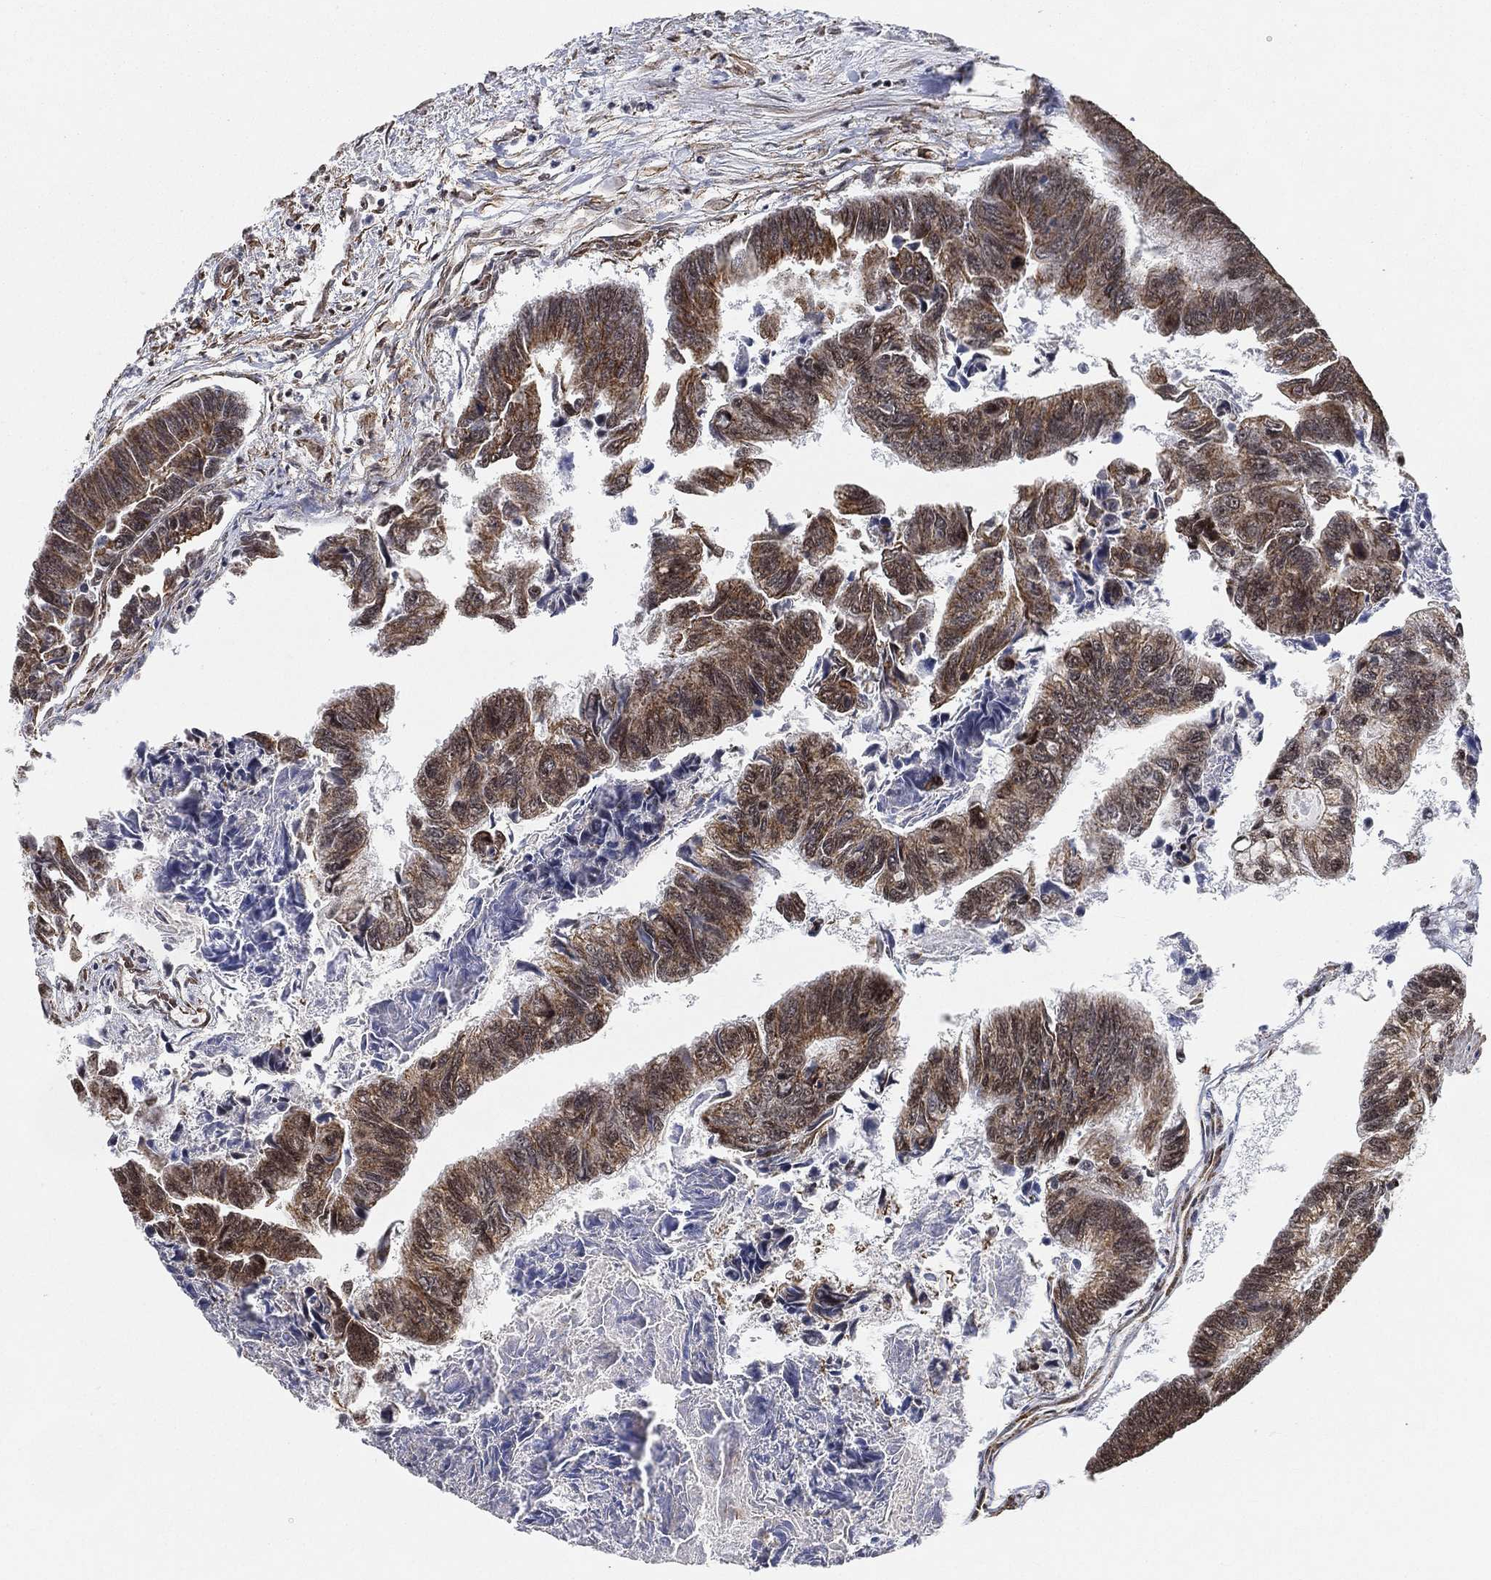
{"staining": {"intensity": "moderate", "quantity": ">75%", "location": "cytoplasmic/membranous"}, "tissue": "colorectal cancer", "cell_type": "Tumor cells", "image_type": "cancer", "snomed": [{"axis": "morphology", "description": "Adenocarcinoma, NOS"}, {"axis": "topography", "description": "Colon"}], "caption": "Adenocarcinoma (colorectal) was stained to show a protein in brown. There is medium levels of moderate cytoplasmic/membranous positivity in approximately >75% of tumor cells.", "gene": "RSRC2", "patient": {"sex": "female", "age": 65}}